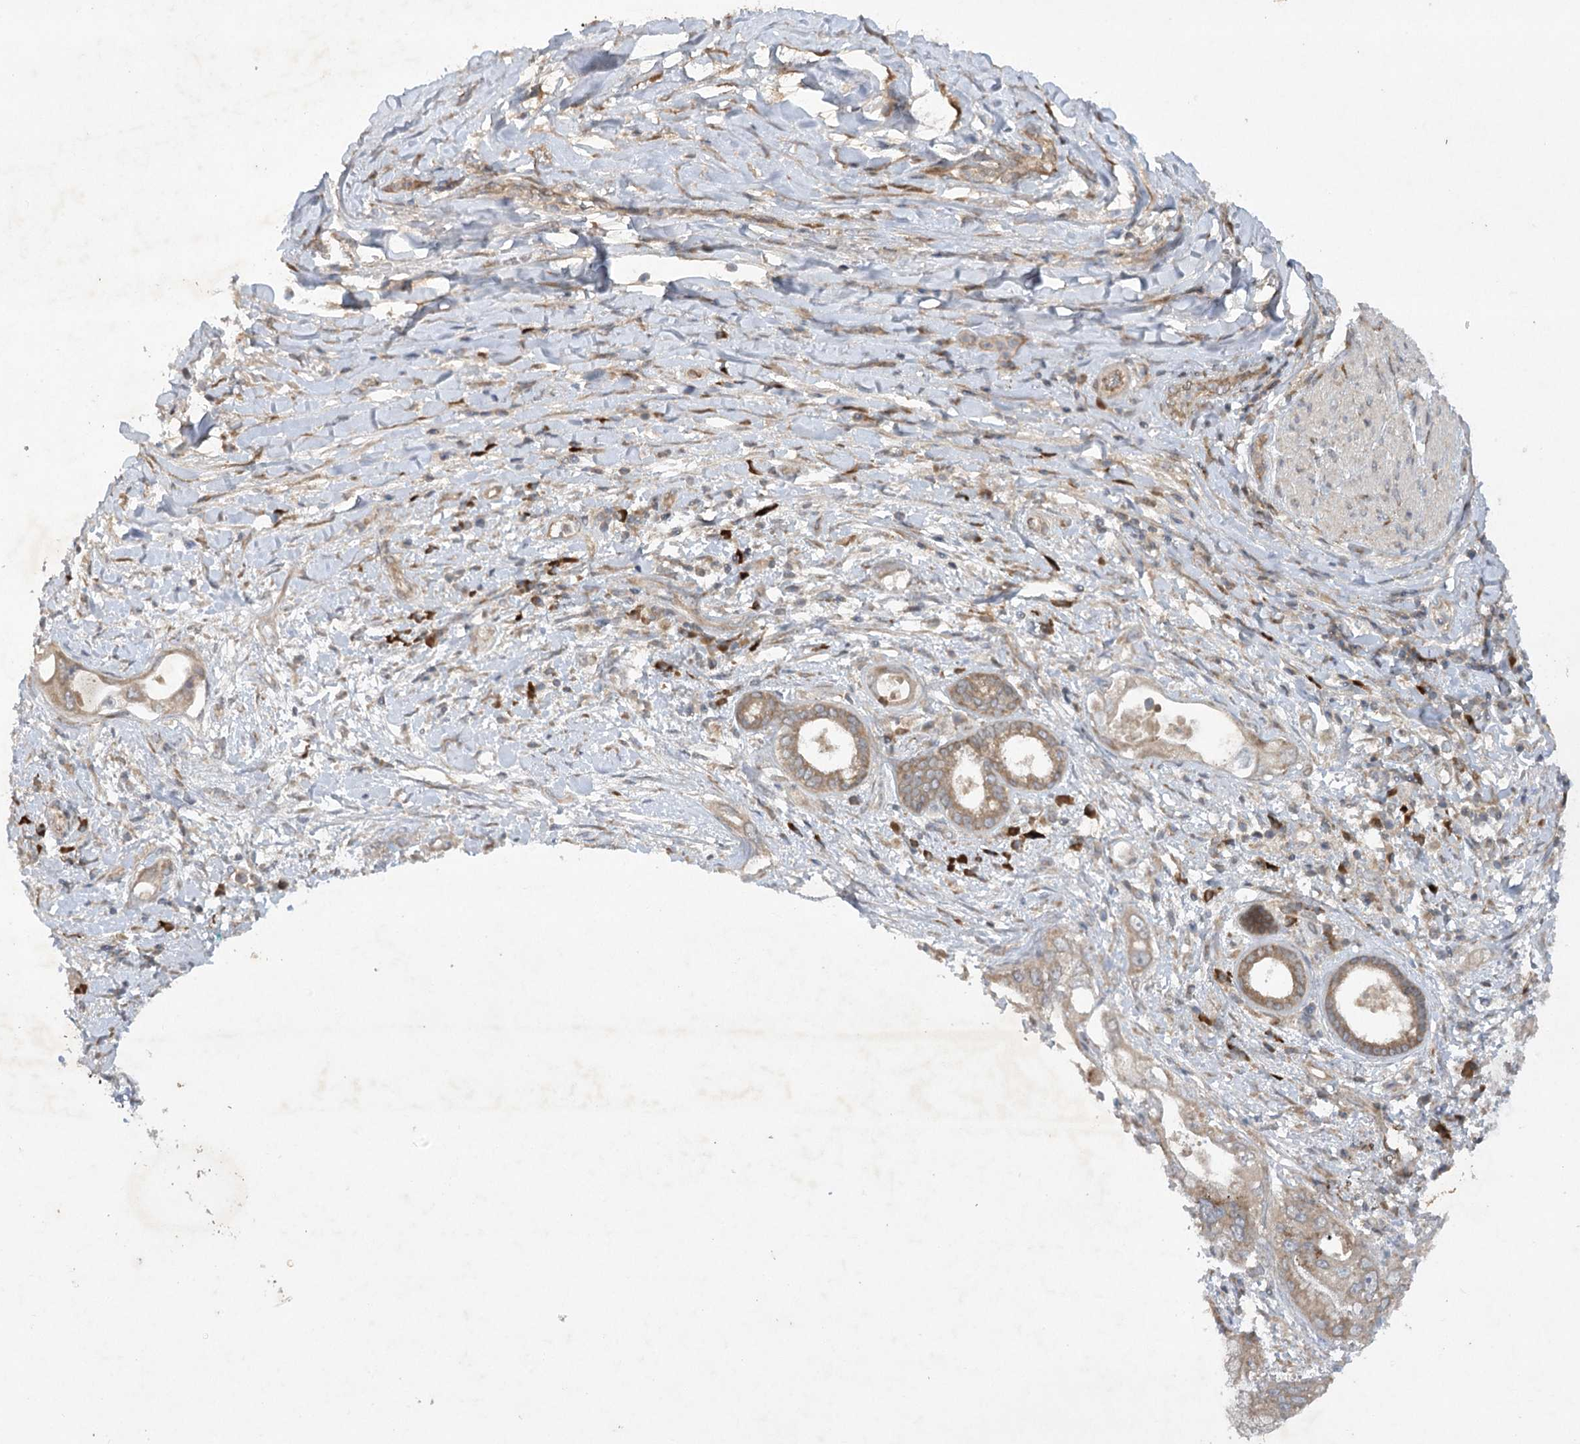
{"staining": {"intensity": "moderate", "quantity": ">75%", "location": "cytoplasmic/membranous"}, "tissue": "pancreatic cancer", "cell_type": "Tumor cells", "image_type": "cancer", "snomed": [{"axis": "morphology", "description": "Inflammation, NOS"}, {"axis": "morphology", "description": "Adenocarcinoma, NOS"}, {"axis": "topography", "description": "Pancreas"}], "caption": "IHC image of pancreatic adenocarcinoma stained for a protein (brown), which displays medium levels of moderate cytoplasmic/membranous staining in approximately >75% of tumor cells.", "gene": "TRAF3IP1", "patient": {"sex": "female", "age": 56}}